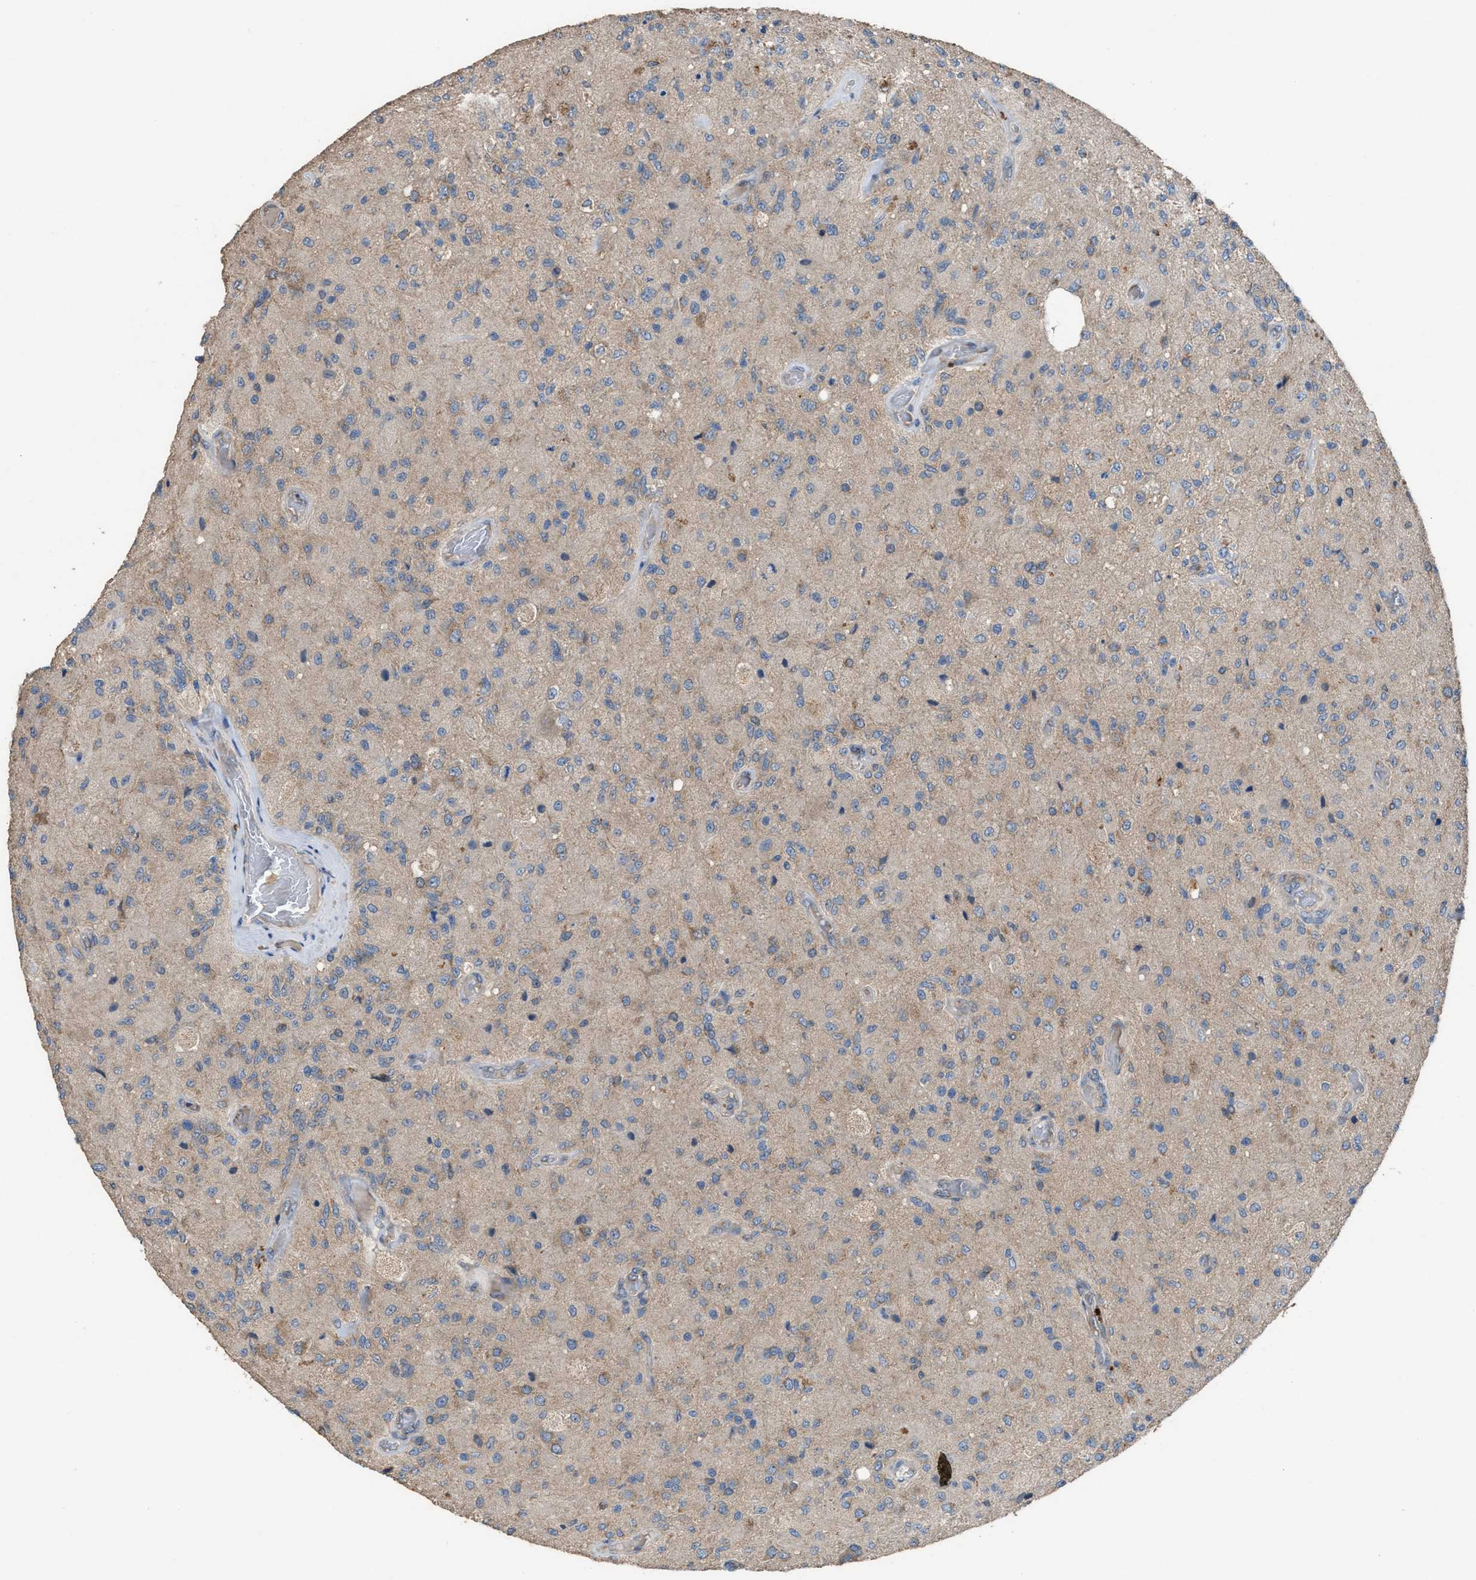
{"staining": {"intensity": "weak", "quantity": "<25%", "location": "cytoplasmic/membranous"}, "tissue": "glioma", "cell_type": "Tumor cells", "image_type": "cancer", "snomed": [{"axis": "morphology", "description": "Normal tissue, NOS"}, {"axis": "morphology", "description": "Glioma, malignant, High grade"}, {"axis": "topography", "description": "Cerebral cortex"}], "caption": "Histopathology image shows no significant protein positivity in tumor cells of glioma.", "gene": "TPK1", "patient": {"sex": "male", "age": 77}}